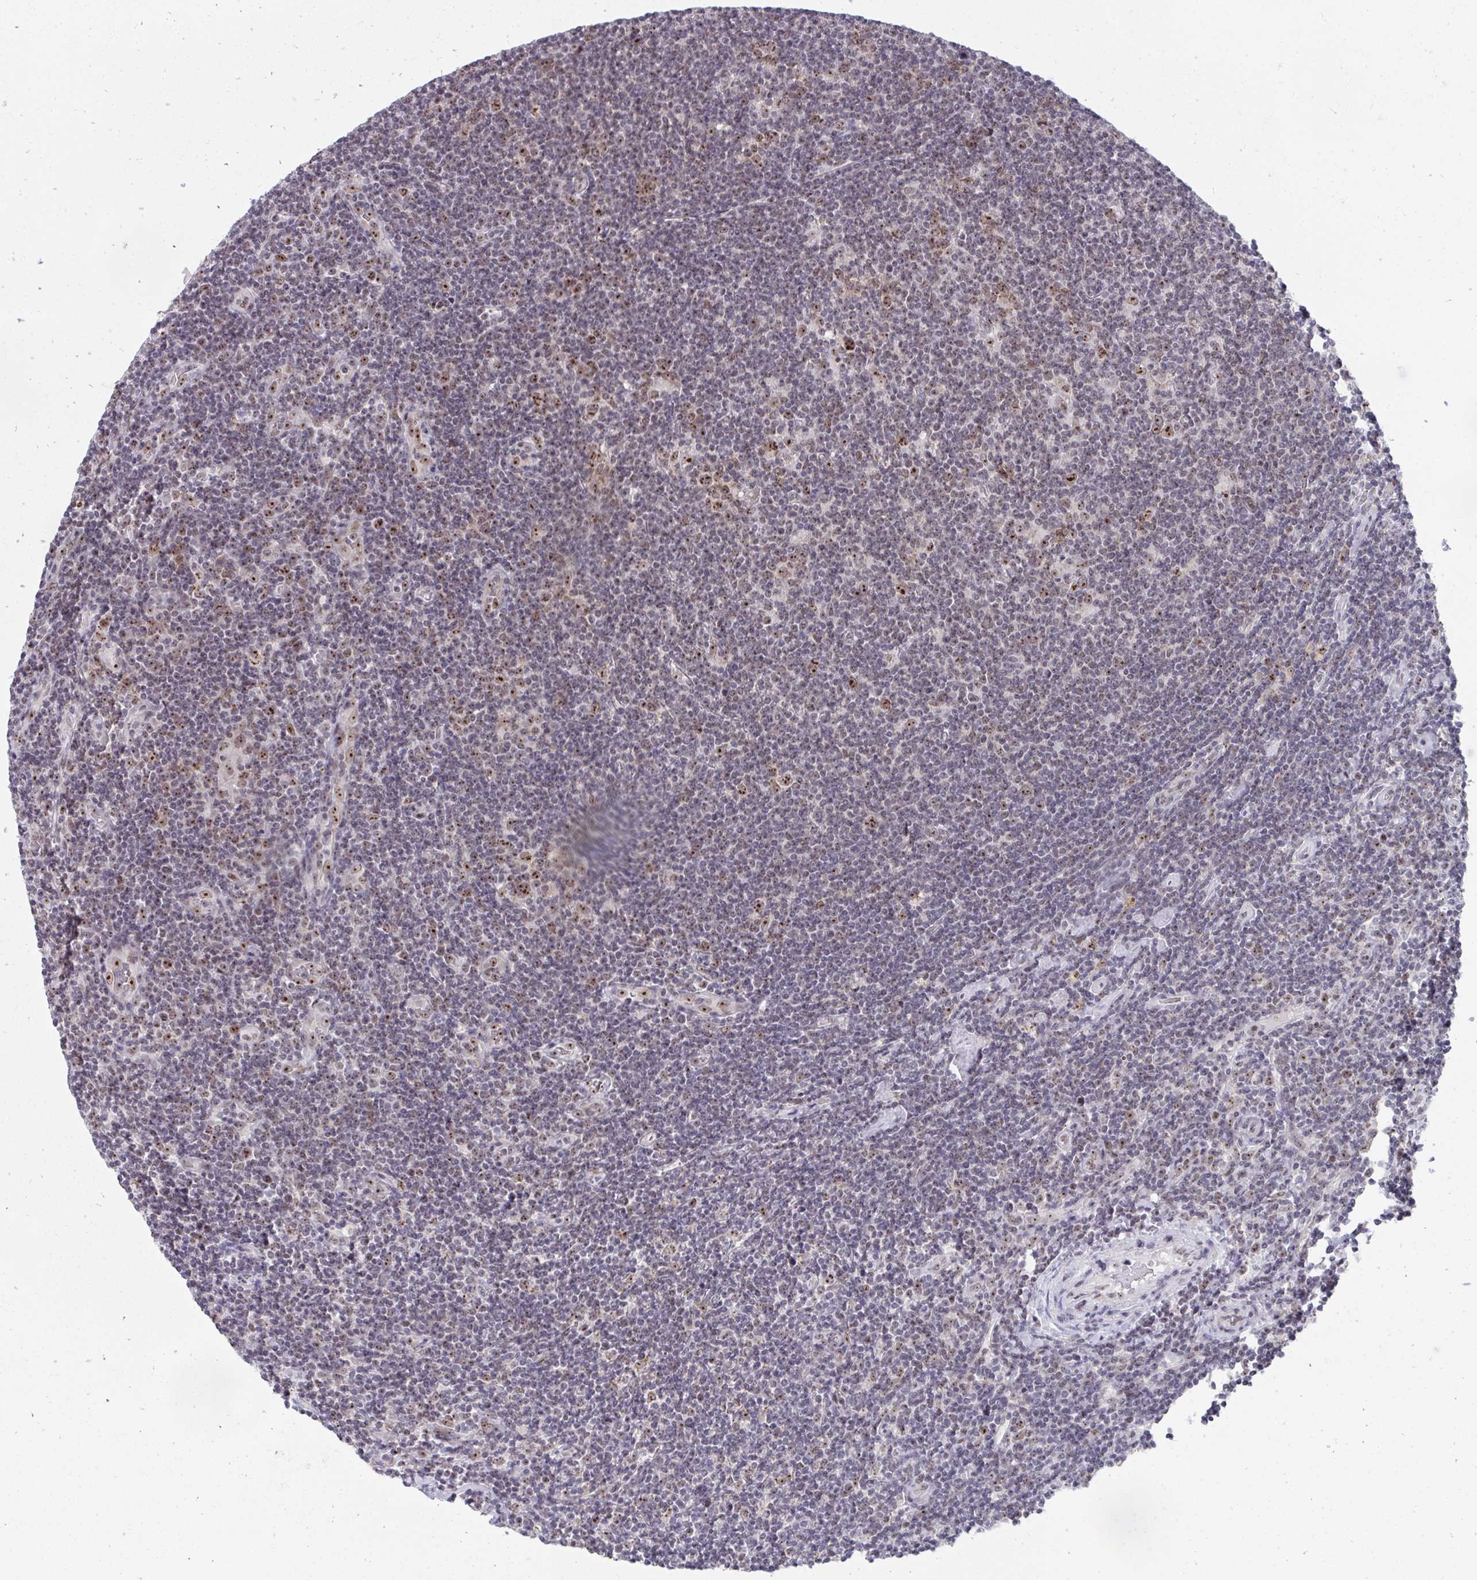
{"staining": {"intensity": "moderate", "quantity": ">75%", "location": "nuclear"}, "tissue": "lymphoma", "cell_type": "Tumor cells", "image_type": "cancer", "snomed": [{"axis": "morphology", "description": "Hodgkin's disease, NOS"}, {"axis": "topography", "description": "Lymph node"}], "caption": "This is a photomicrograph of immunohistochemistry staining of Hodgkin's disease, which shows moderate staining in the nuclear of tumor cells.", "gene": "HIRA", "patient": {"sex": "male", "age": 40}}